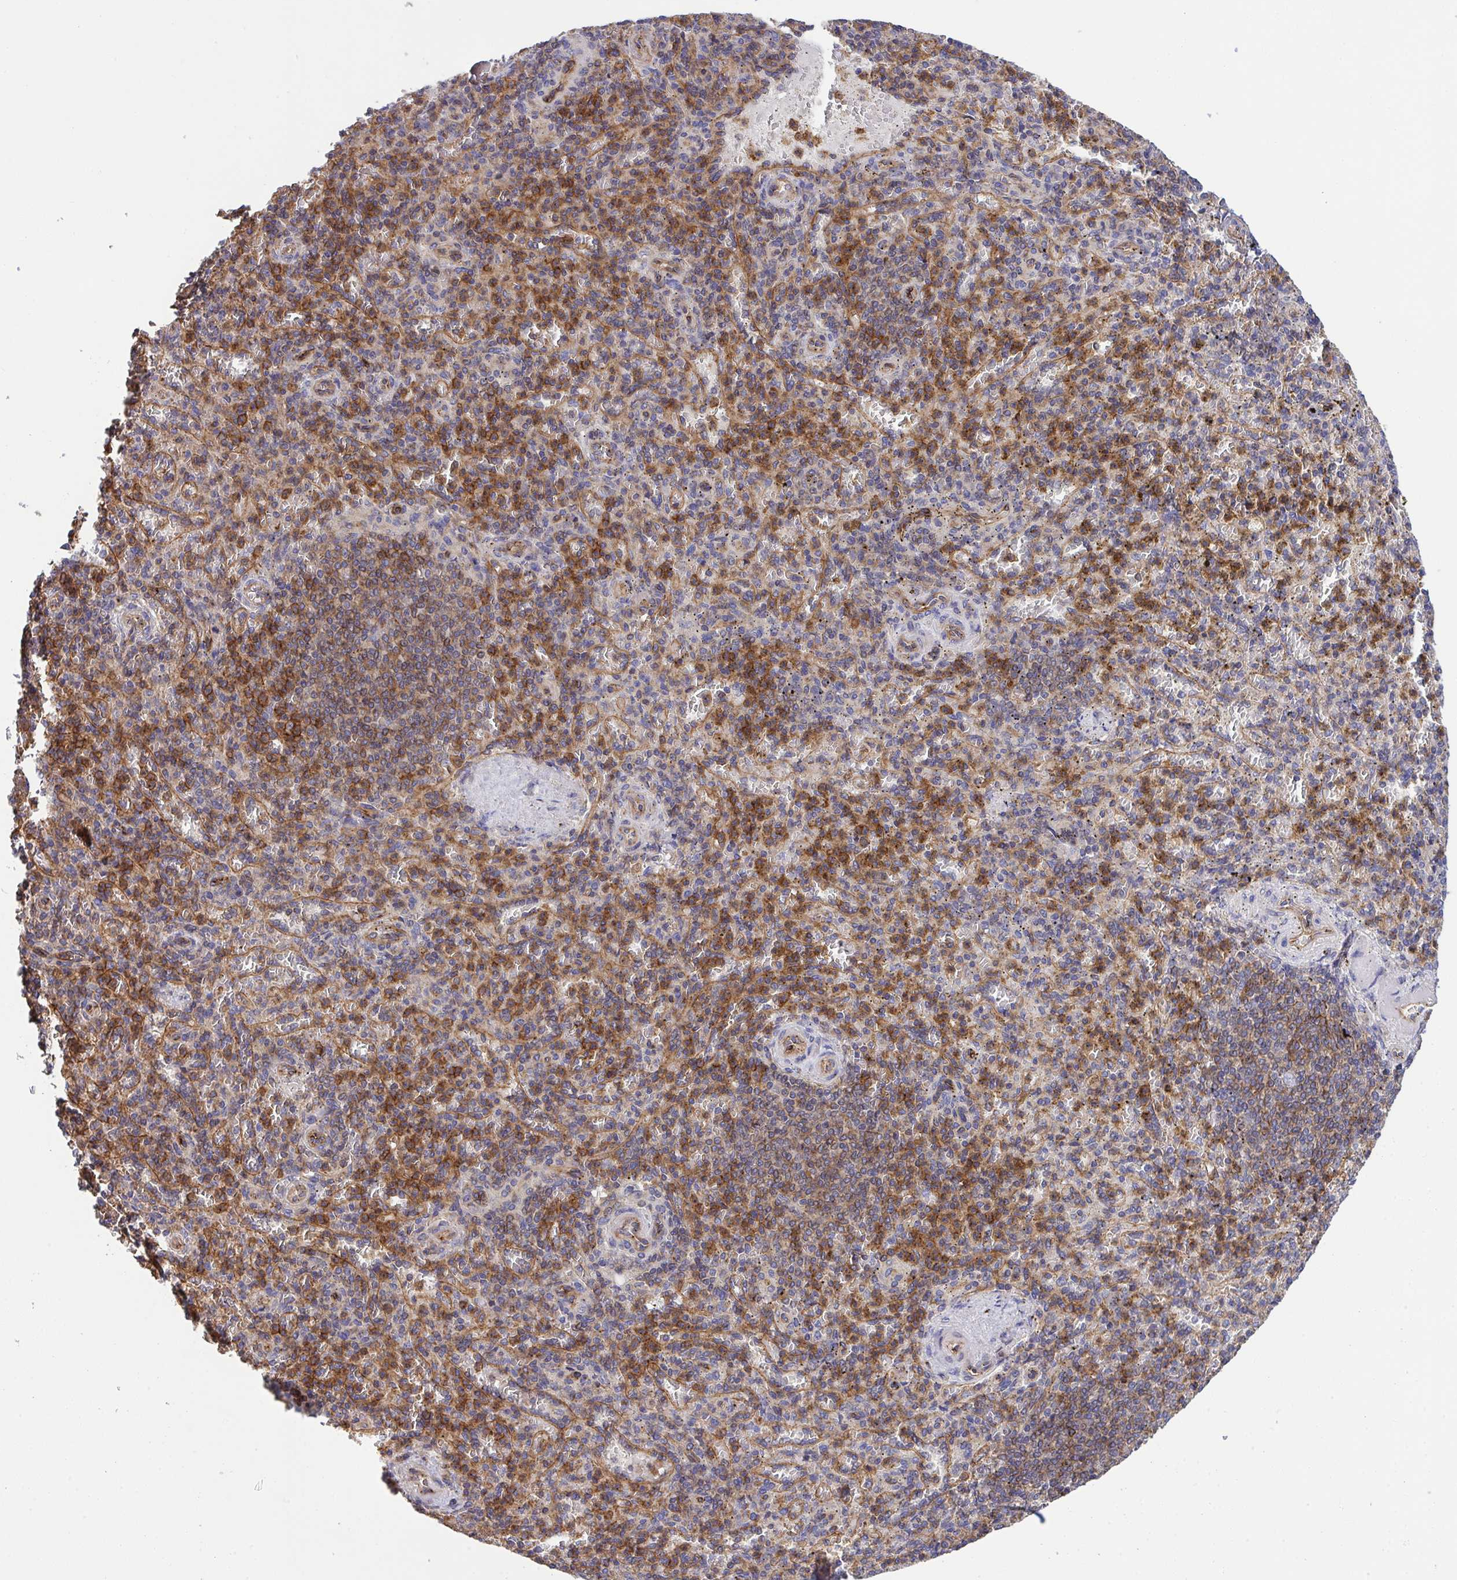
{"staining": {"intensity": "moderate", "quantity": "25%-75%", "location": "cytoplasmic/membranous"}, "tissue": "spleen", "cell_type": "Cells in red pulp", "image_type": "normal", "snomed": [{"axis": "morphology", "description": "Normal tissue, NOS"}, {"axis": "topography", "description": "Spleen"}], "caption": "The histopathology image reveals a brown stain indicating the presence of a protein in the cytoplasmic/membranous of cells in red pulp in spleen.", "gene": "C4orf36", "patient": {"sex": "female", "age": 74}}